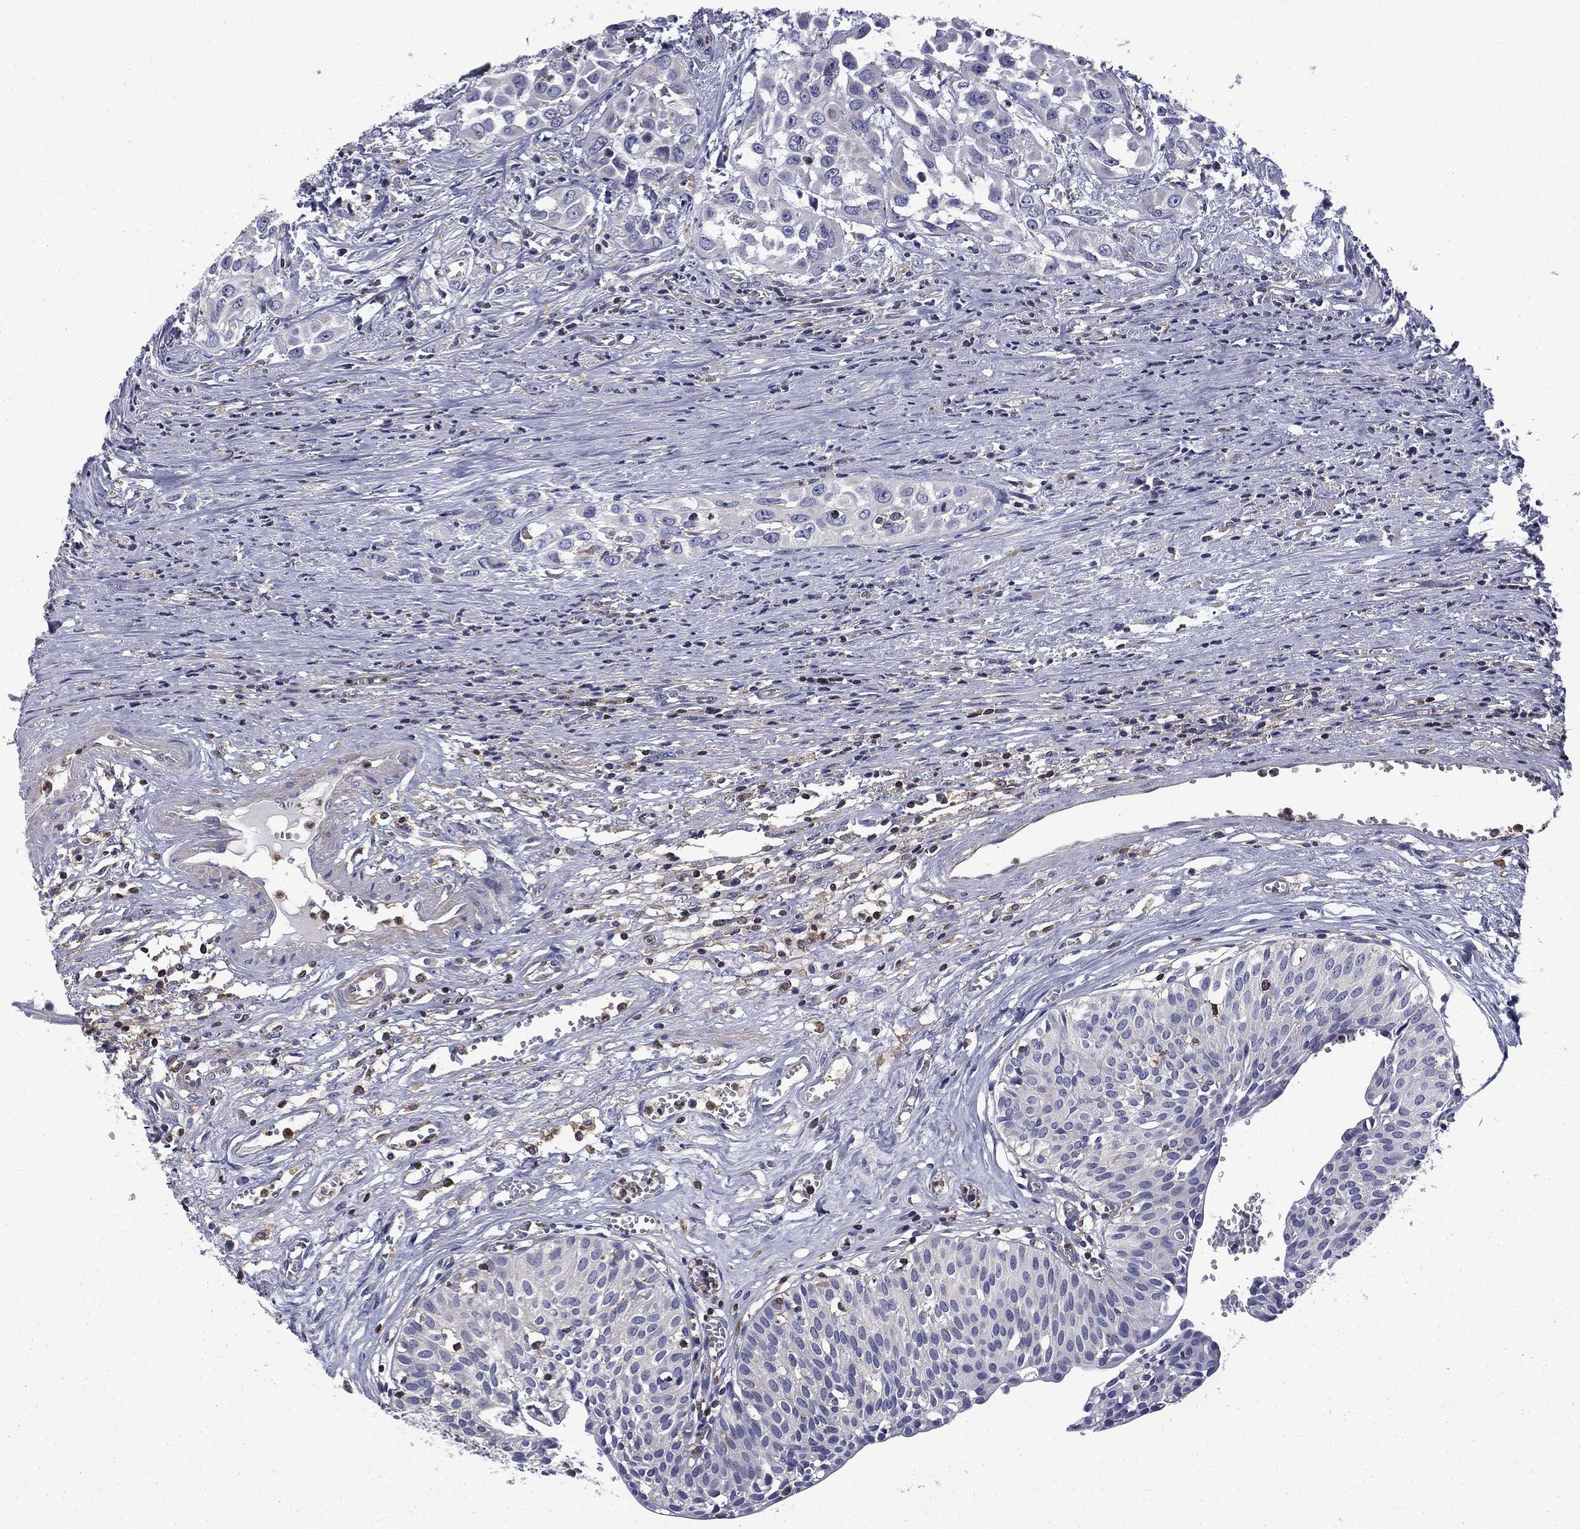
{"staining": {"intensity": "negative", "quantity": "none", "location": "none"}, "tissue": "urinary bladder", "cell_type": "Urothelial cells", "image_type": "normal", "snomed": [{"axis": "morphology", "description": "Normal tissue, NOS"}, {"axis": "morphology", "description": "Urothelial carcinoma, NOS"}, {"axis": "morphology", "description": "Urothelial carcinoma, High grade"}, {"axis": "topography", "description": "Urinary bladder"}], "caption": "Histopathology image shows no significant protein expression in urothelial cells of unremarkable urinary bladder.", "gene": "ARHGAP45", "patient": {"sex": "male", "age": 57}}